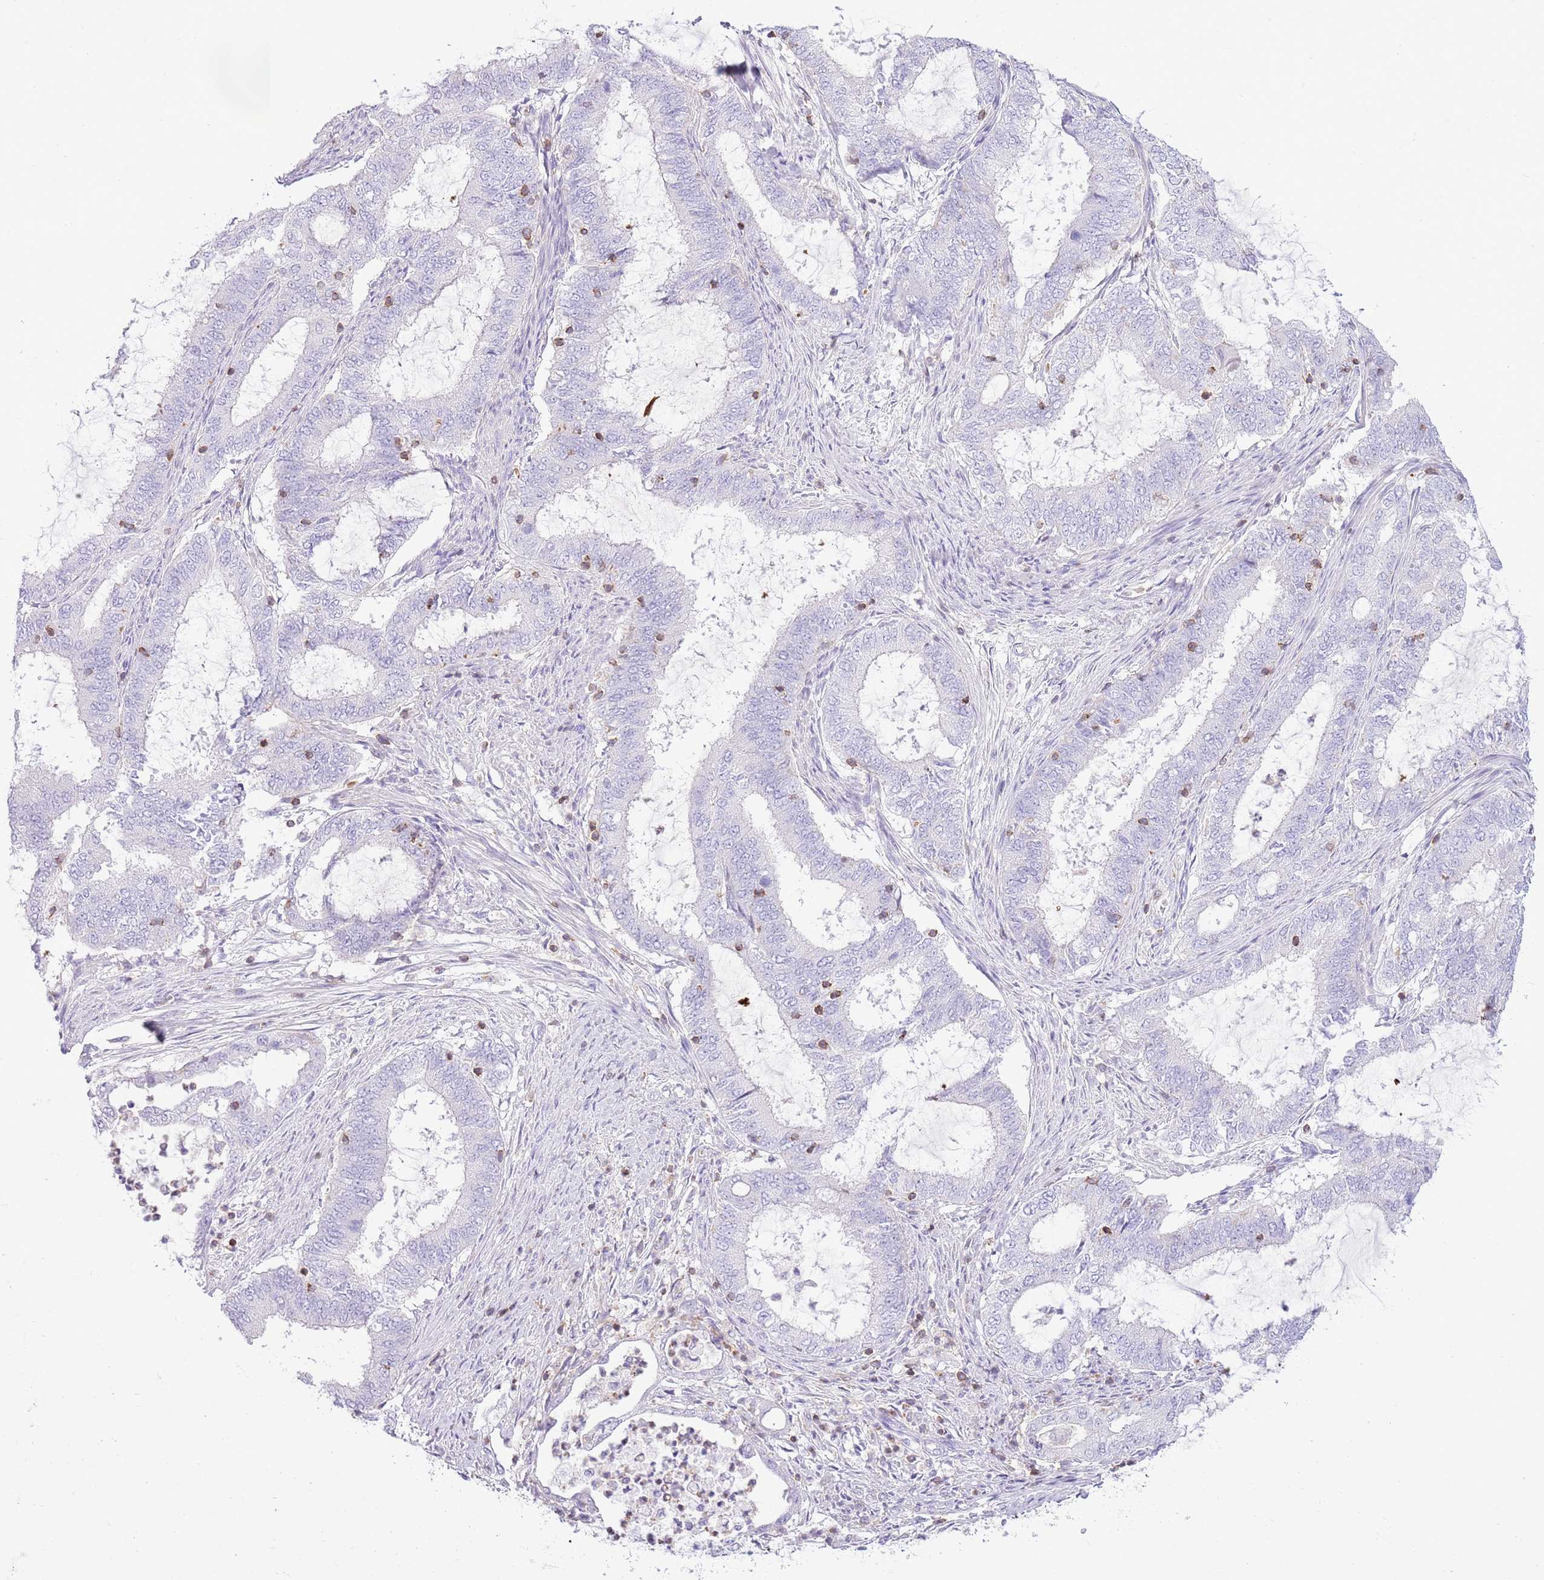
{"staining": {"intensity": "negative", "quantity": "none", "location": "none"}, "tissue": "endometrial cancer", "cell_type": "Tumor cells", "image_type": "cancer", "snomed": [{"axis": "morphology", "description": "Adenocarcinoma, NOS"}, {"axis": "topography", "description": "Endometrium"}], "caption": "High power microscopy micrograph of an immunohistochemistry histopathology image of endometrial cancer (adenocarcinoma), revealing no significant positivity in tumor cells.", "gene": "OR4Q3", "patient": {"sex": "female", "age": 51}}